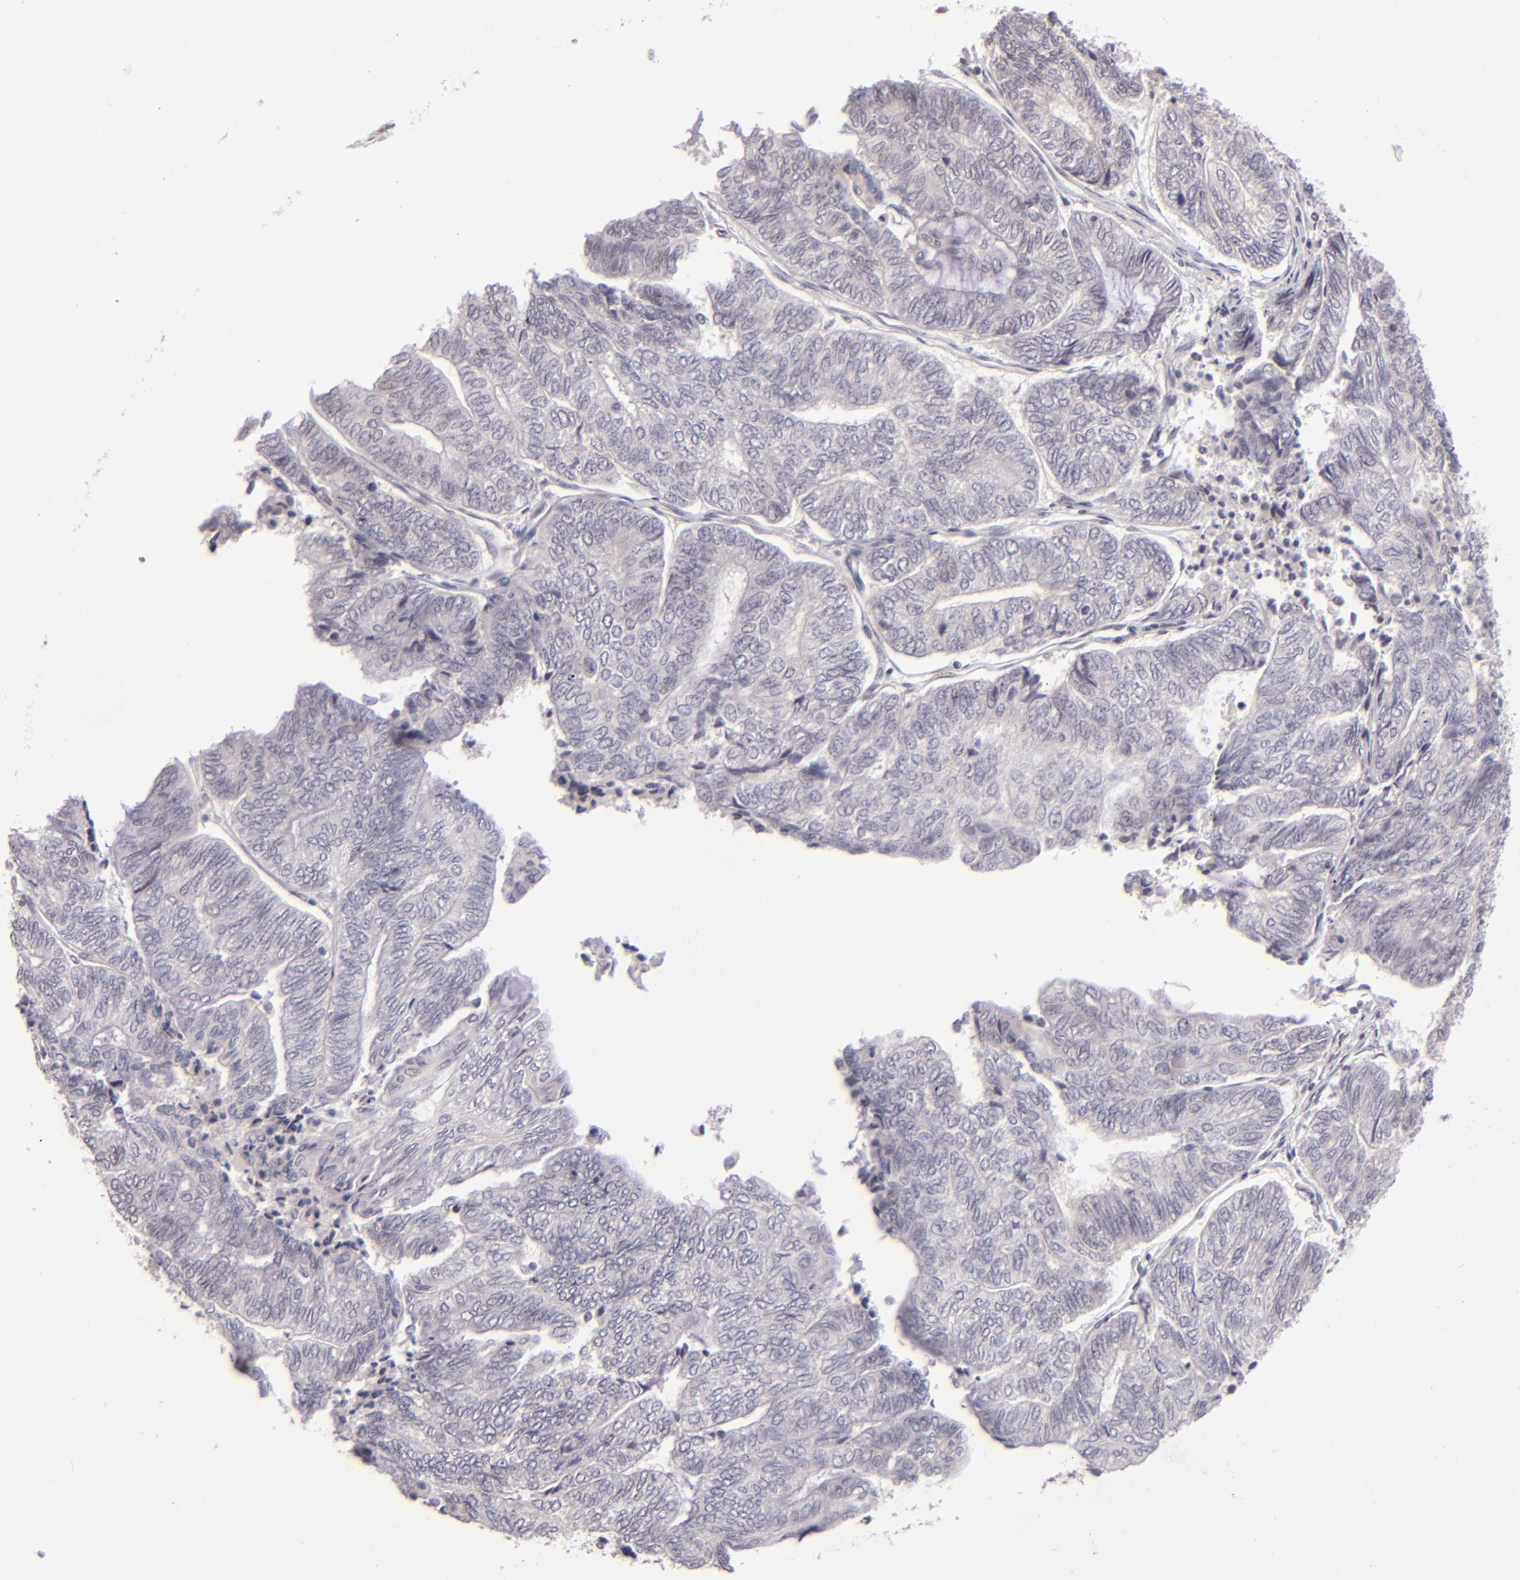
{"staining": {"intensity": "weak", "quantity": "<25%", "location": "nuclear"}, "tissue": "endometrial cancer", "cell_type": "Tumor cells", "image_type": "cancer", "snomed": [{"axis": "morphology", "description": "Adenocarcinoma, NOS"}, {"axis": "topography", "description": "Uterus"}, {"axis": "topography", "description": "Endometrium"}], "caption": "Tumor cells are negative for protein expression in human adenocarcinoma (endometrial).", "gene": "RARB", "patient": {"sex": "female", "age": 70}}